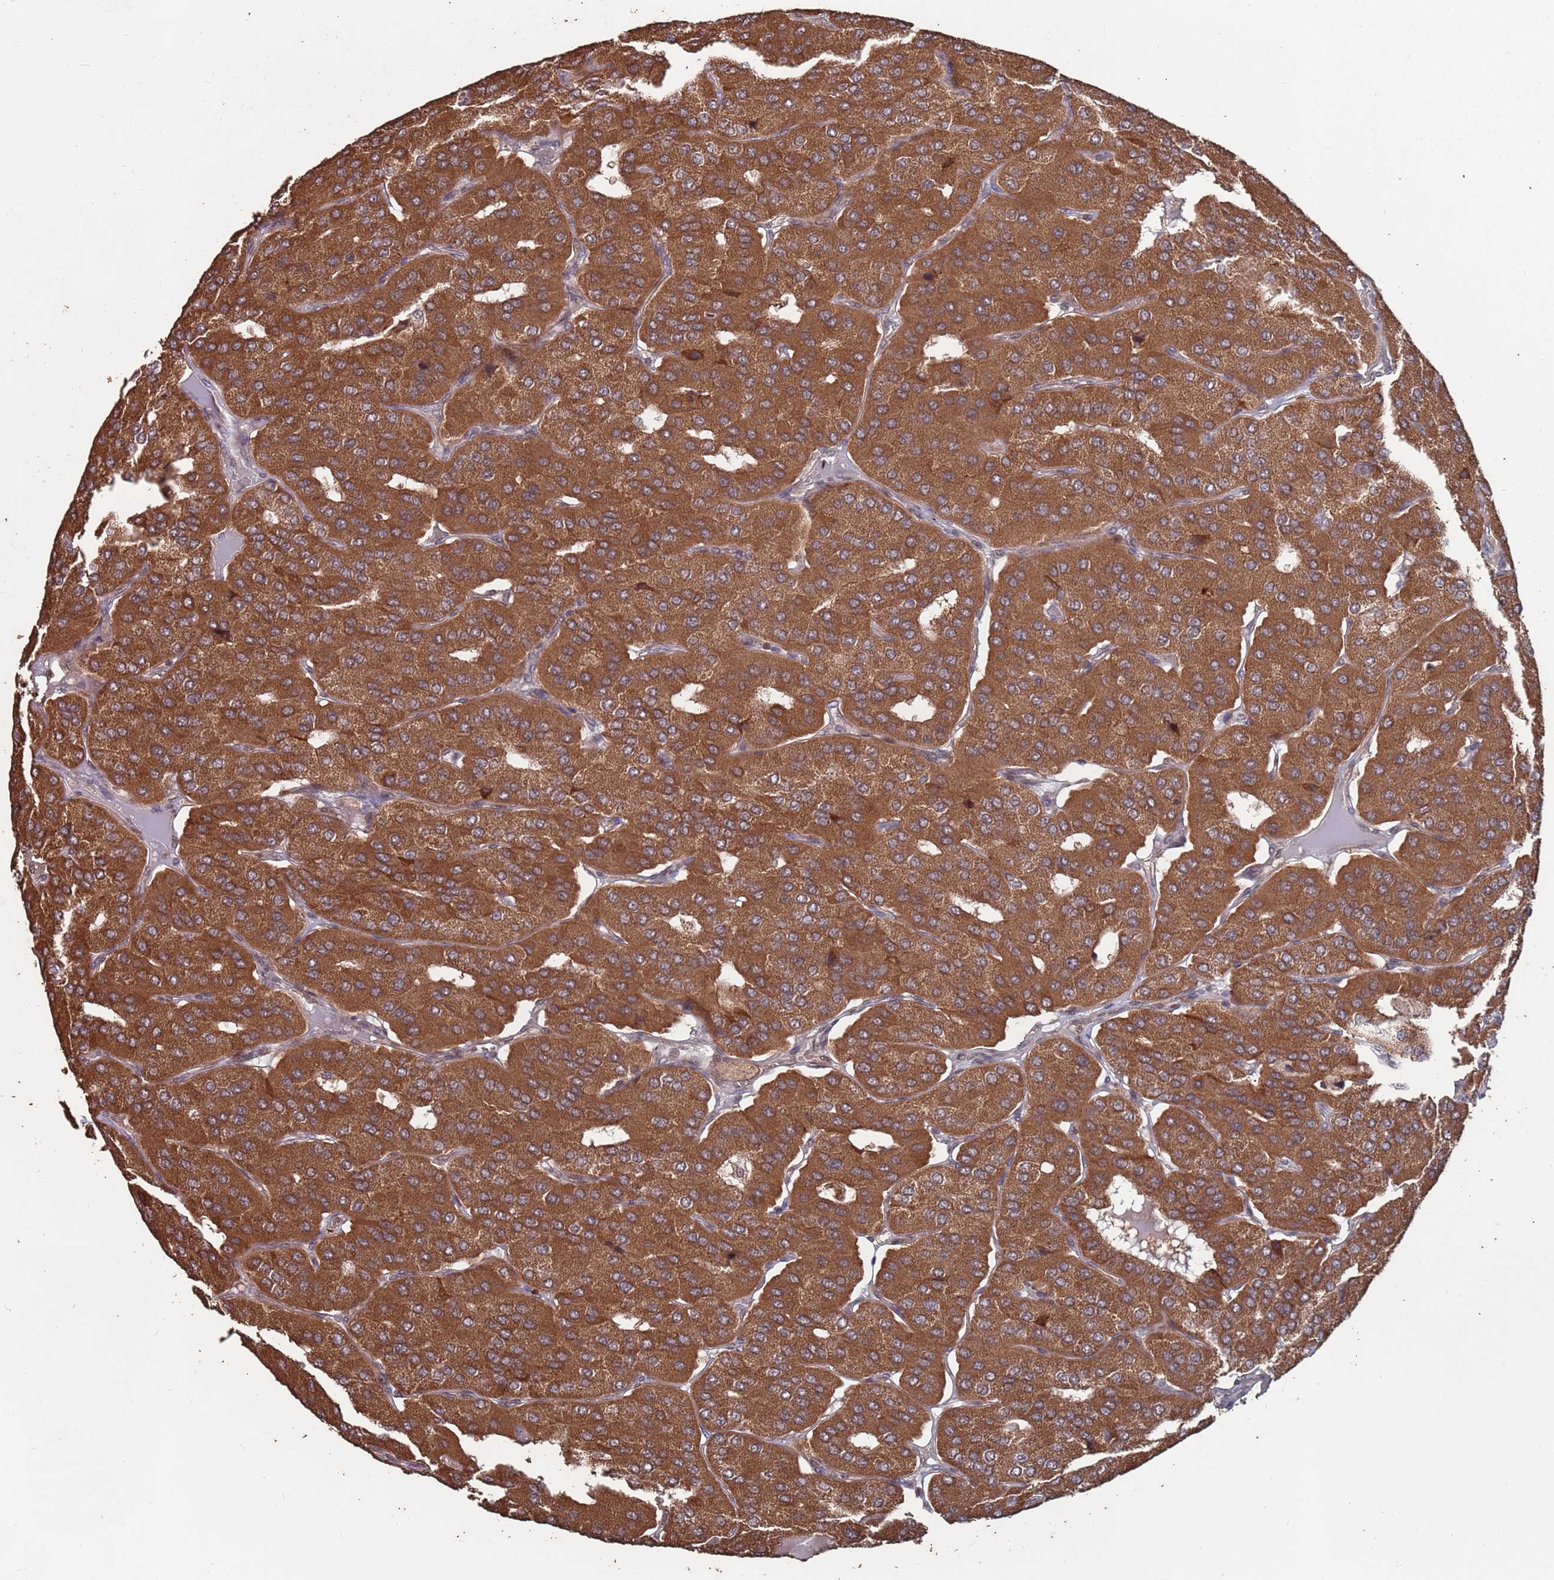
{"staining": {"intensity": "strong", "quantity": ">75%", "location": "cytoplasmic/membranous"}, "tissue": "parathyroid gland", "cell_type": "Glandular cells", "image_type": "normal", "snomed": [{"axis": "morphology", "description": "Normal tissue, NOS"}, {"axis": "morphology", "description": "Adenoma, NOS"}, {"axis": "topography", "description": "Parathyroid gland"}], "caption": "DAB immunohistochemical staining of normal parathyroid gland demonstrates strong cytoplasmic/membranous protein positivity in approximately >75% of glandular cells.", "gene": "PRR7", "patient": {"sex": "female", "age": 86}}